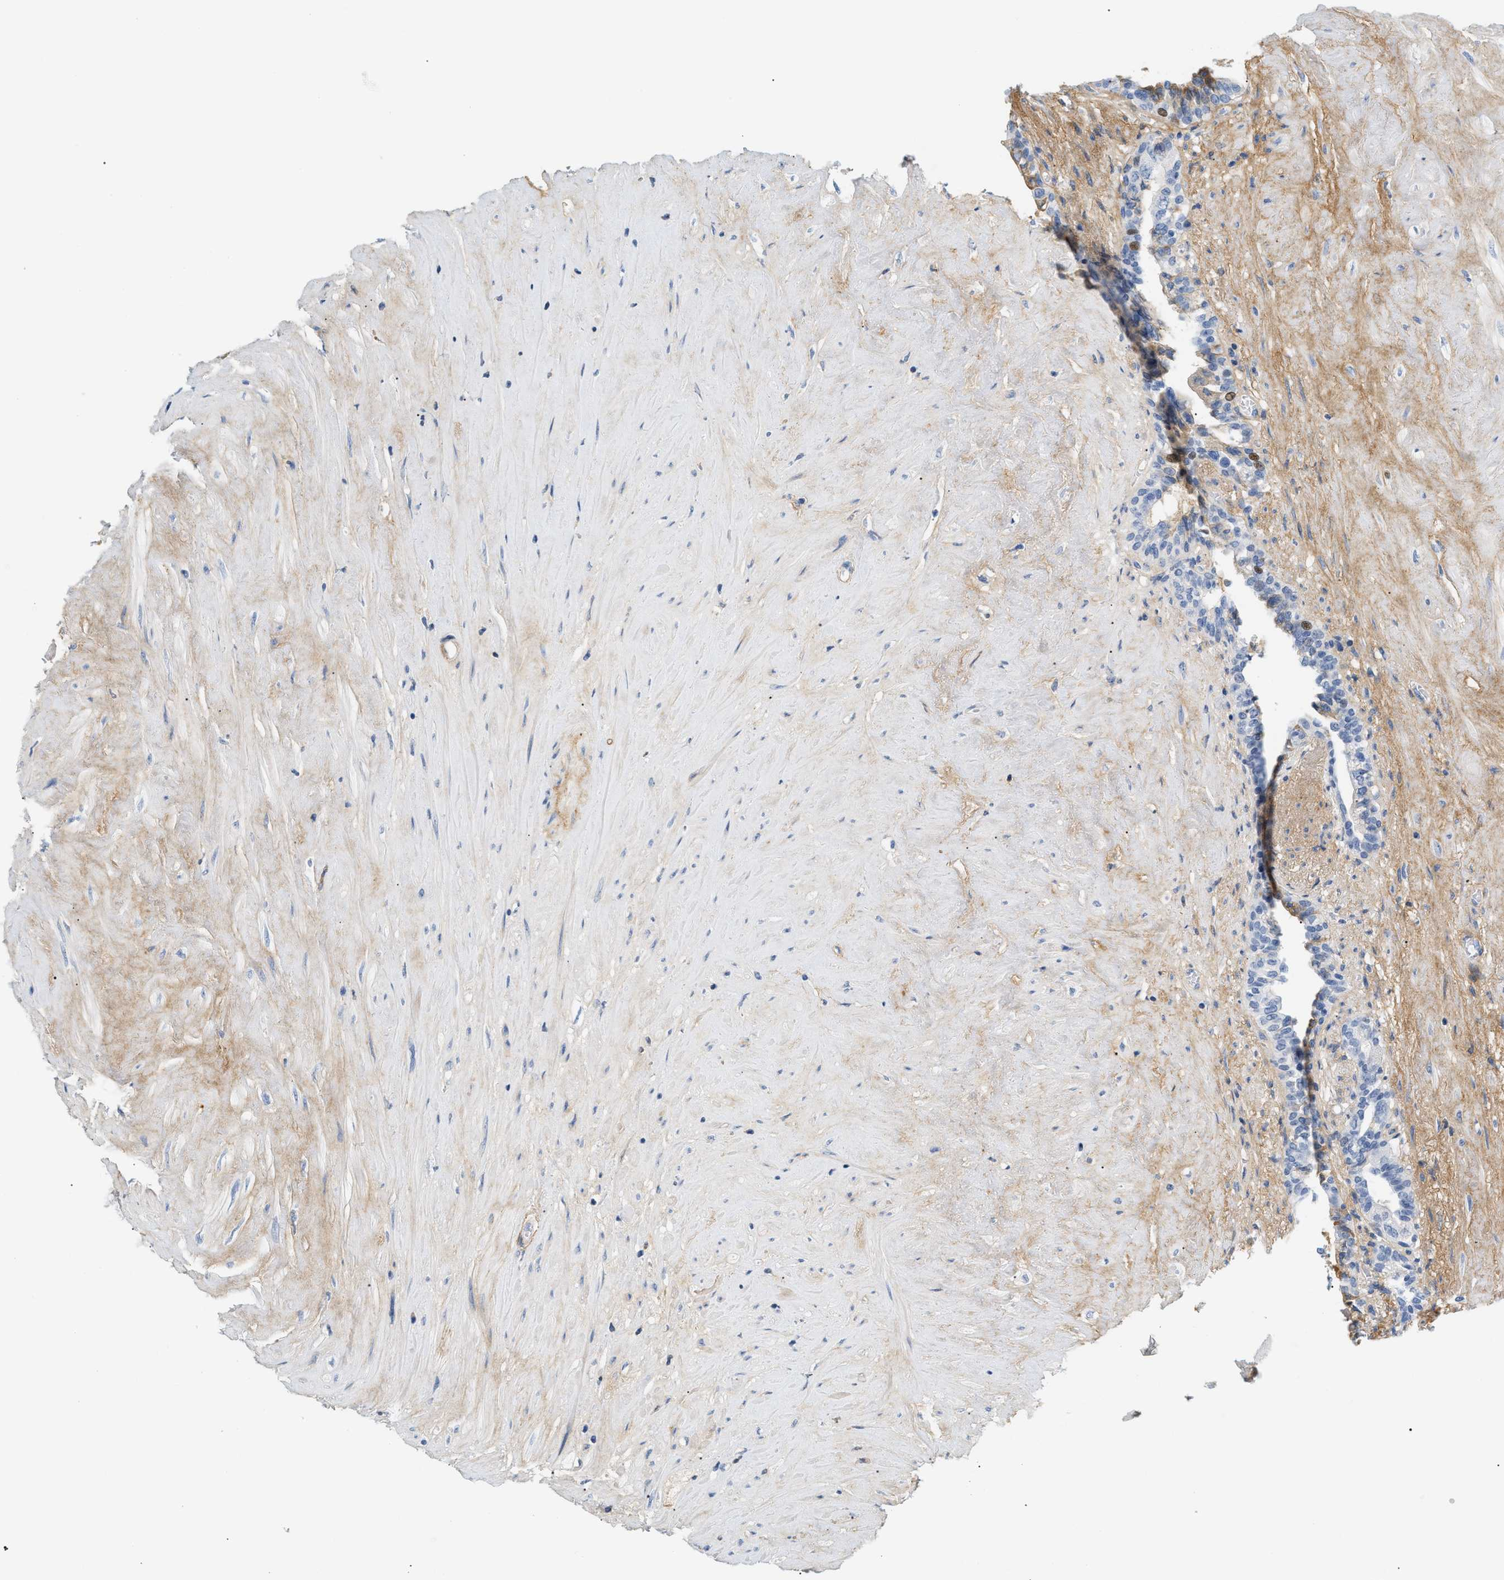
{"staining": {"intensity": "negative", "quantity": "none", "location": "none"}, "tissue": "seminal vesicle", "cell_type": "Glandular cells", "image_type": "normal", "snomed": [{"axis": "morphology", "description": "Normal tissue, NOS"}, {"axis": "topography", "description": "Seminal veicle"}], "caption": "Glandular cells are negative for protein expression in unremarkable human seminal vesicle.", "gene": "CFH", "patient": {"sex": "male", "age": 63}}